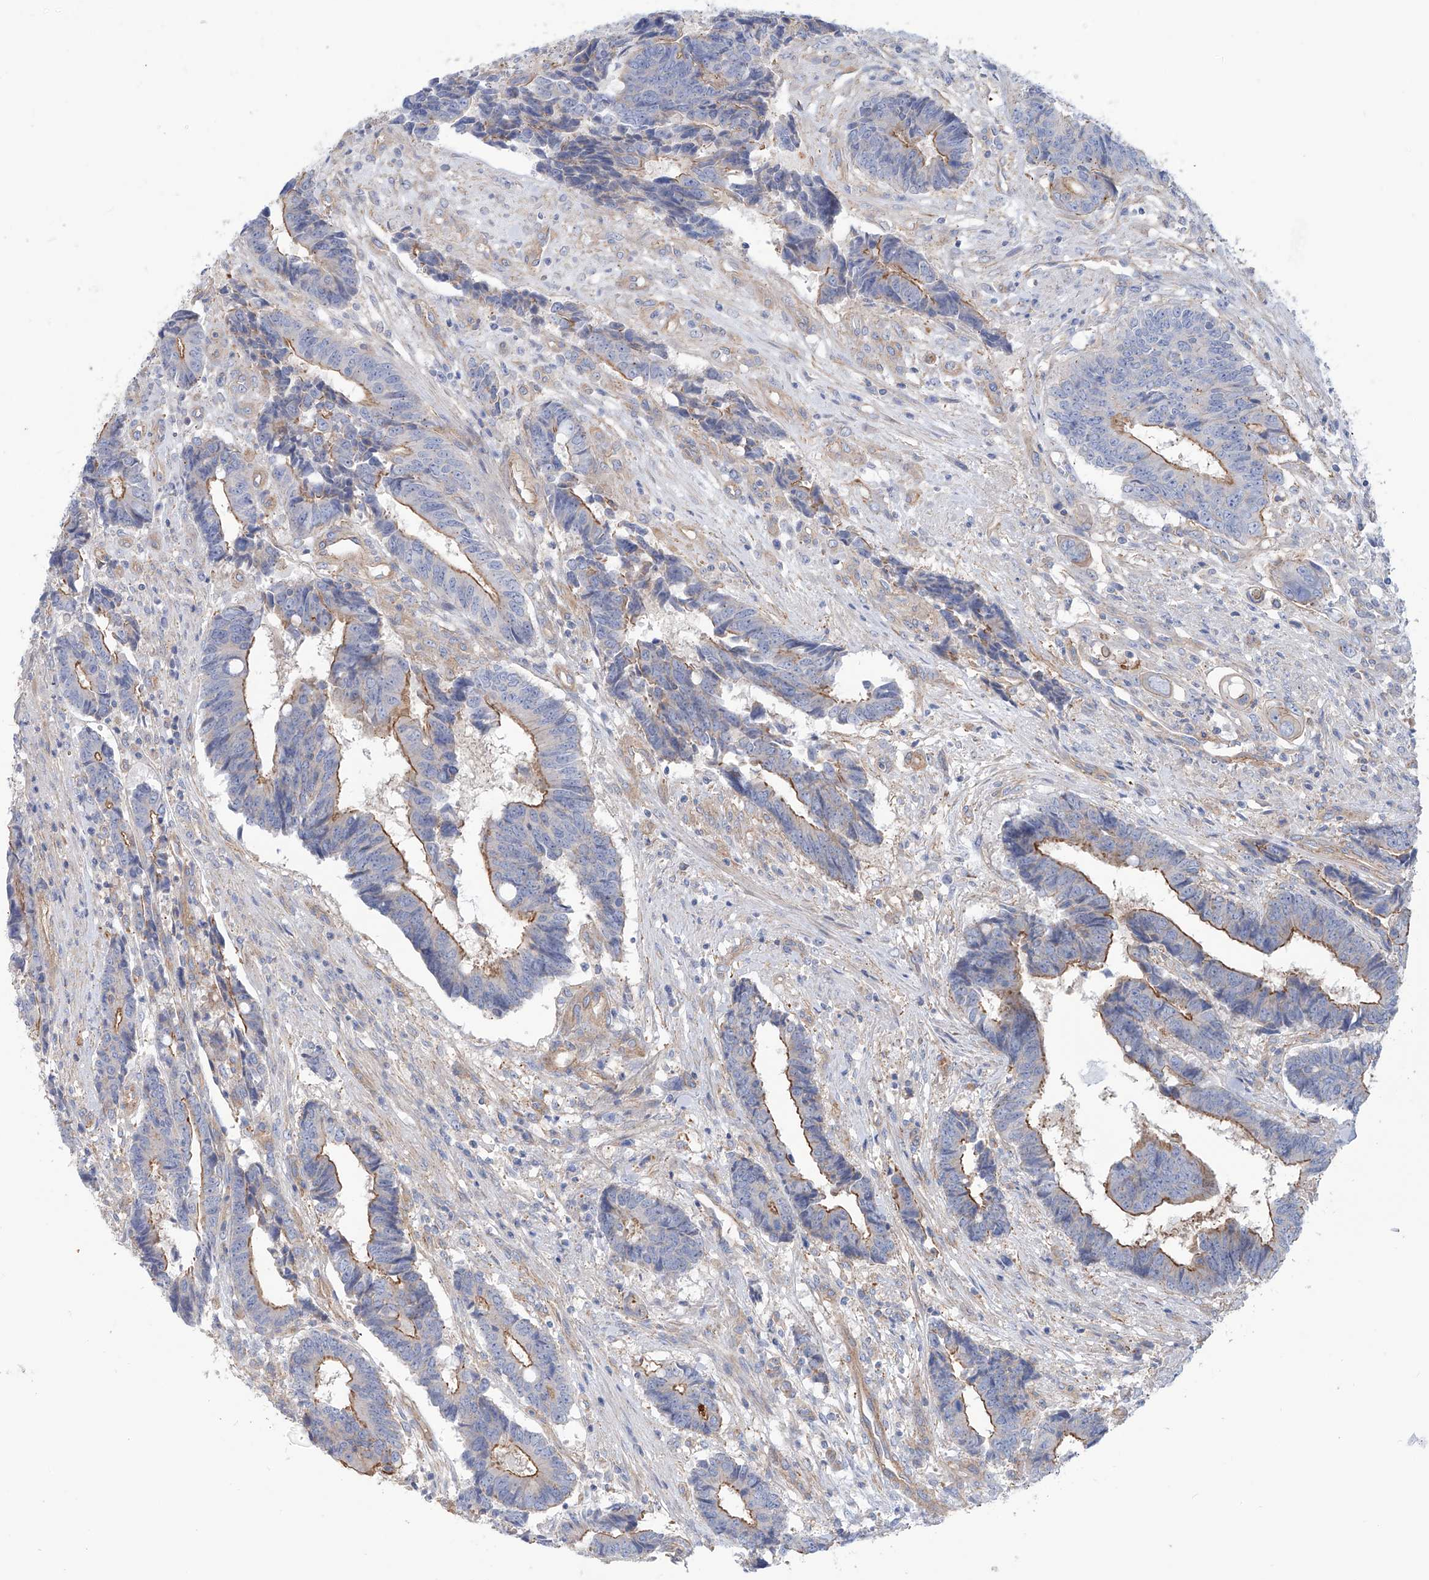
{"staining": {"intensity": "moderate", "quantity": "25%-75%", "location": "cytoplasmic/membranous"}, "tissue": "colorectal cancer", "cell_type": "Tumor cells", "image_type": "cancer", "snomed": [{"axis": "morphology", "description": "Adenocarcinoma, NOS"}, {"axis": "topography", "description": "Rectum"}], "caption": "Immunohistochemistry (IHC) image of neoplastic tissue: human colorectal adenocarcinoma stained using immunohistochemistry exhibits medium levels of moderate protein expression localized specifically in the cytoplasmic/membranous of tumor cells, appearing as a cytoplasmic/membranous brown color.", "gene": "TMEM209", "patient": {"sex": "male", "age": 84}}